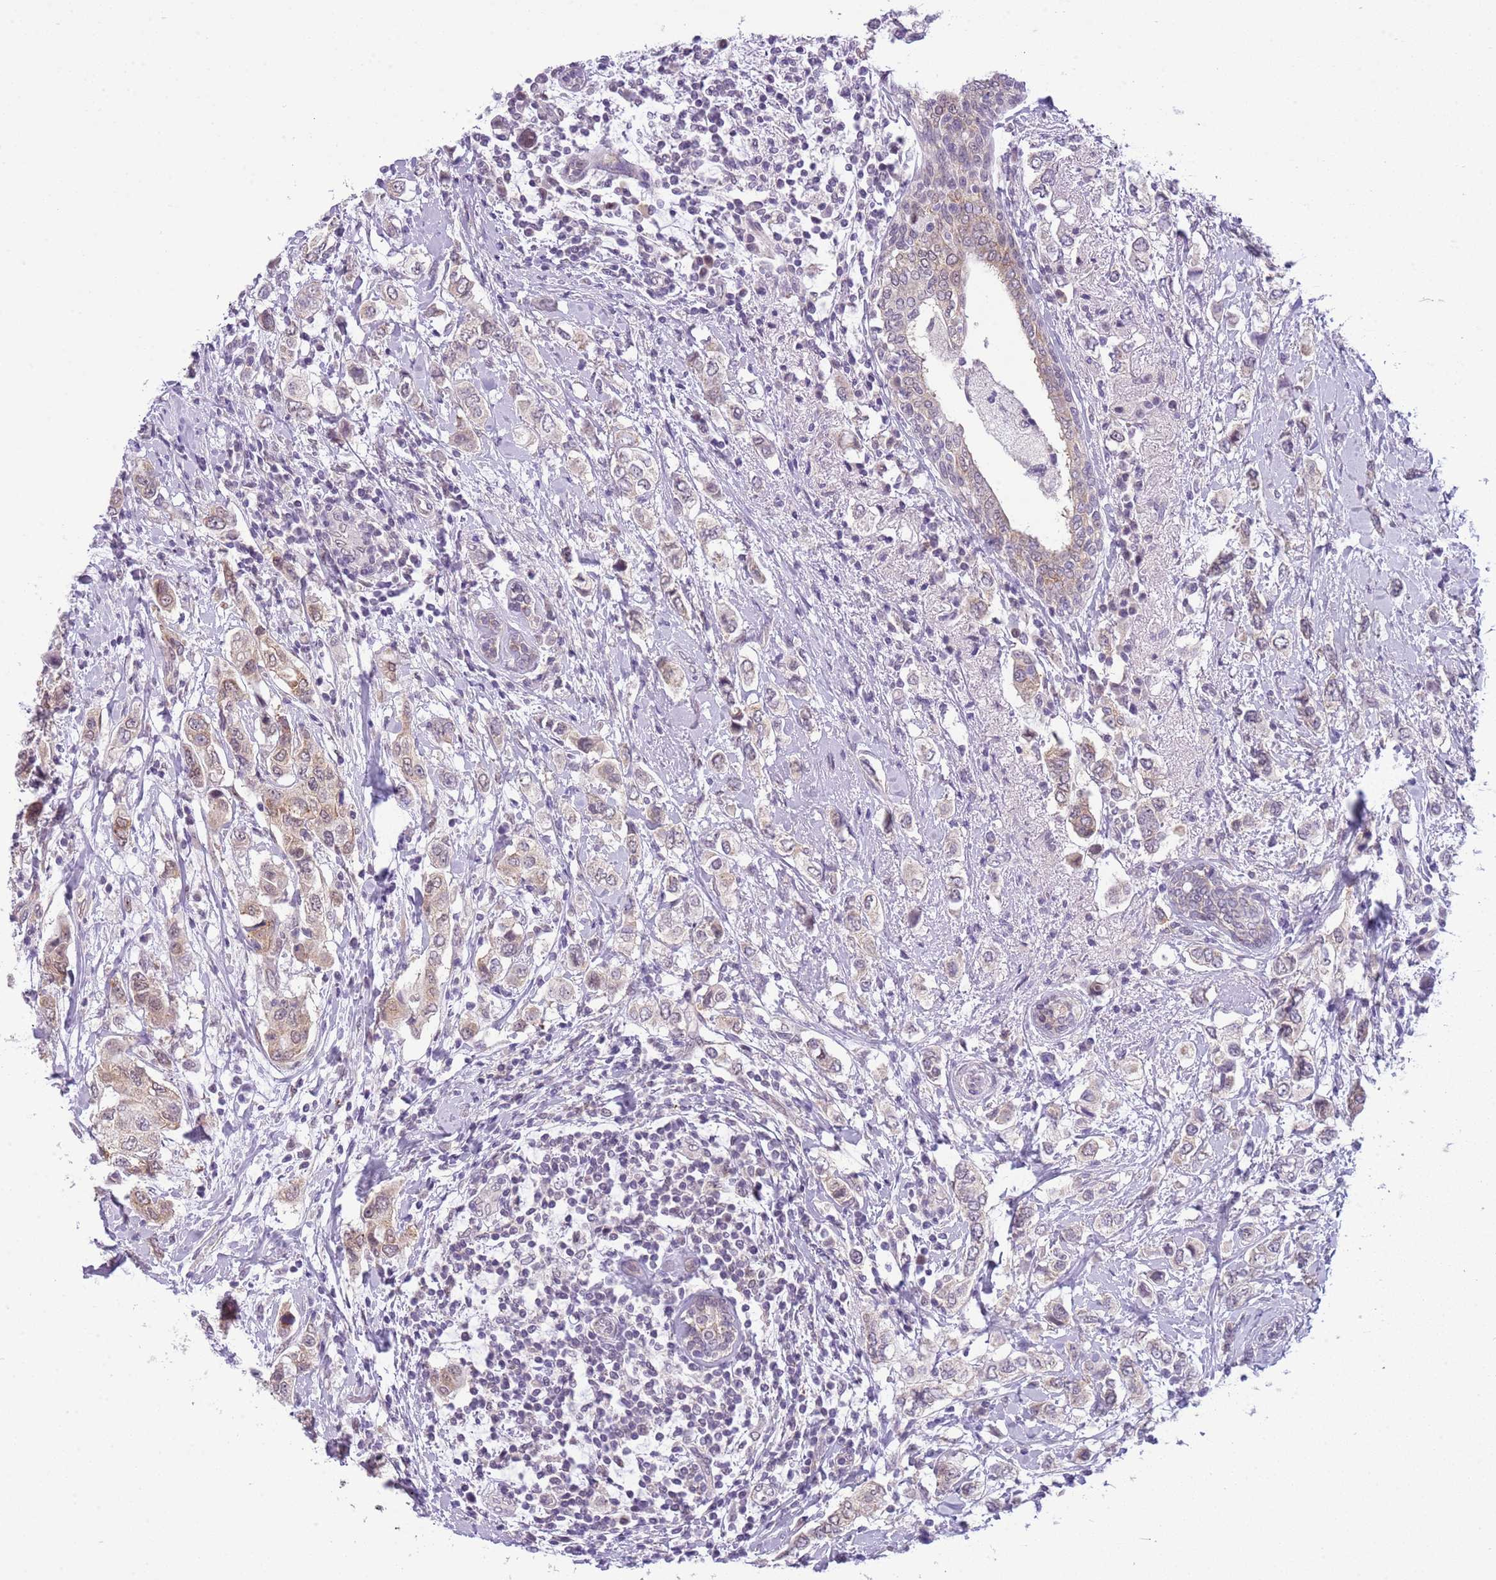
{"staining": {"intensity": "weak", "quantity": ">75%", "location": "cytoplasmic/membranous"}, "tissue": "breast cancer", "cell_type": "Tumor cells", "image_type": "cancer", "snomed": [{"axis": "morphology", "description": "Lobular carcinoma"}, {"axis": "topography", "description": "Breast"}], "caption": "IHC micrograph of breast cancer stained for a protein (brown), which exhibits low levels of weak cytoplasmic/membranous positivity in about >75% of tumor cells.", "gene": "FAM120C", "patient": {"sex": "female", "age": 51}}